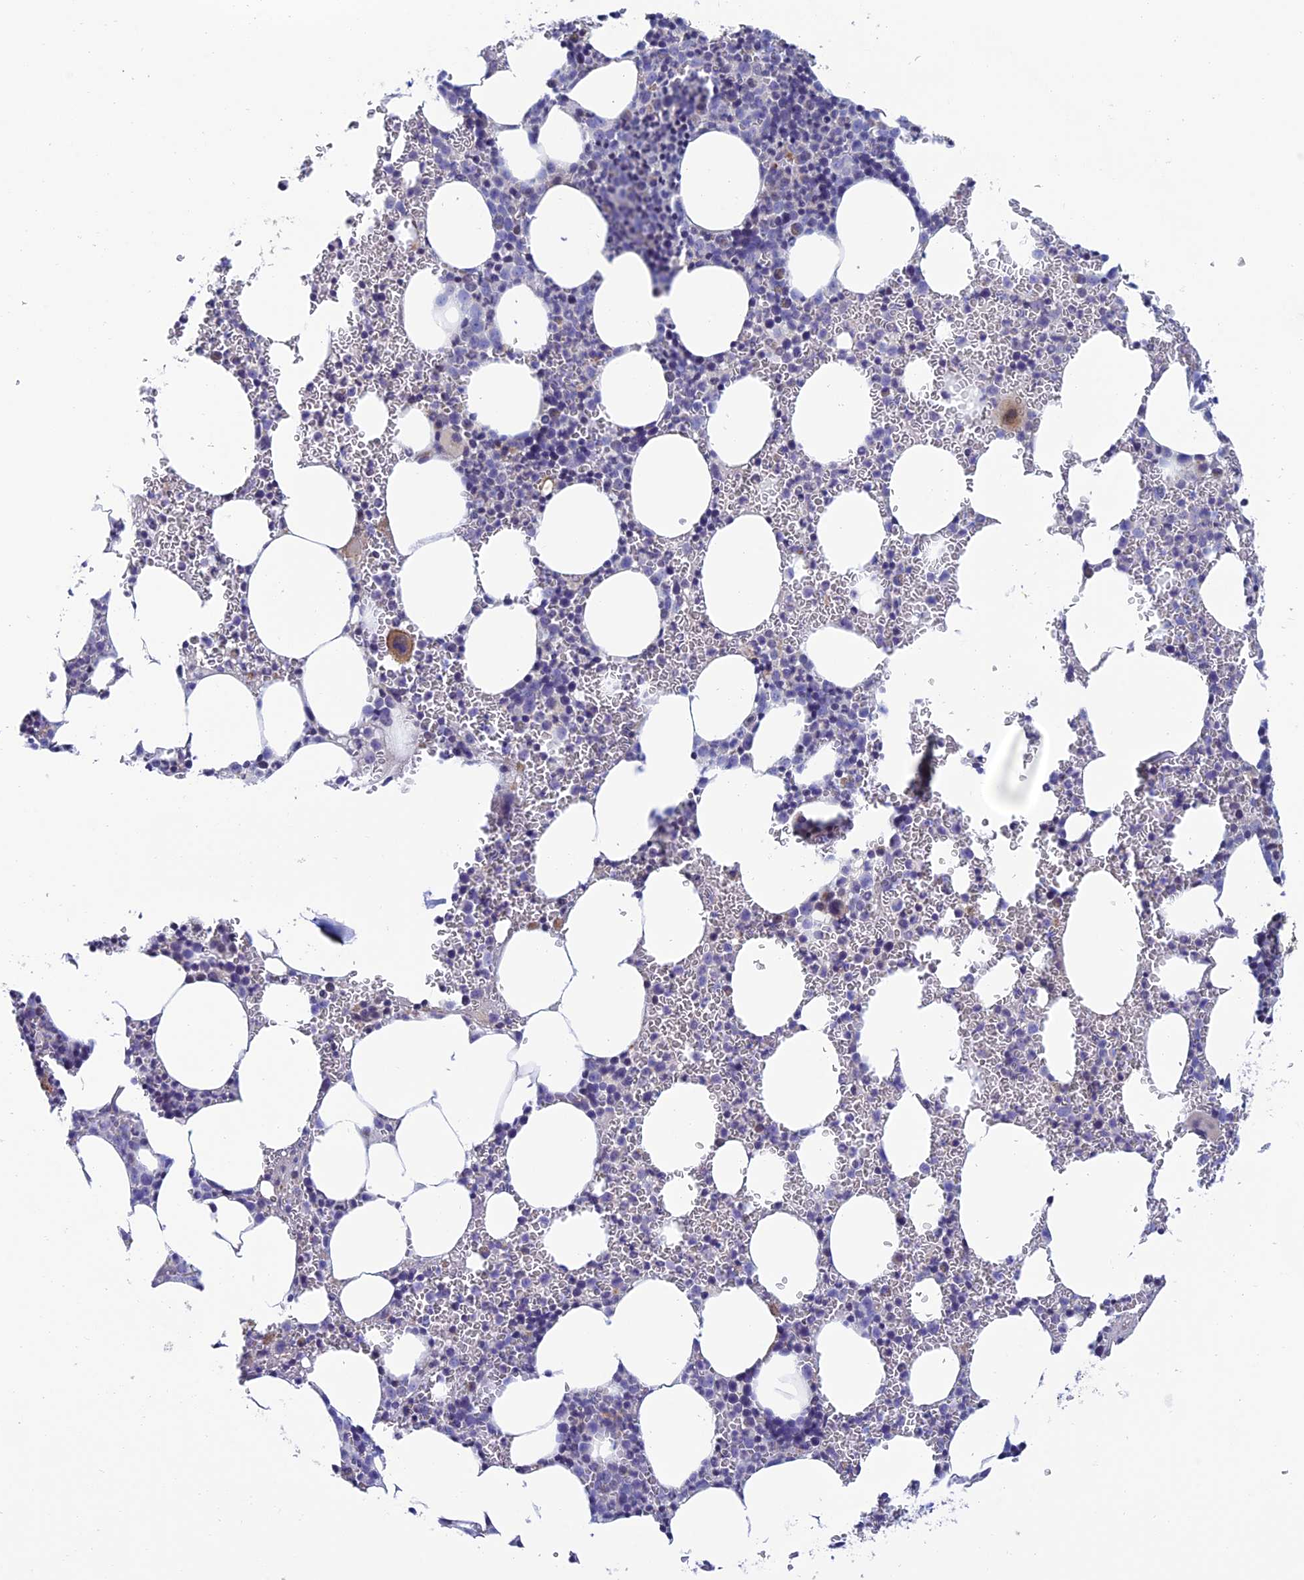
{"staining": {"intensity": "negative", "quantity": "none", "location": "none"}, "tissue": "bone marrow", "cell_type": "Hematopoietic cells", "image_type": "normal", "snomed": [{"axis": "morphology", "description": "Normal tissue, NOS"}, {"axis": "topography", "description": "Bone marrow"}], "caption": "Immunohistochemistry (IHC) histopathology image of normal bone marrow stained for a protein (brown), which reveals no positivity in hematopoietic cells. (DAB (3,3'-diaminobenzidine) immunohistochemistry (IHC) visualized using brightfield microscopy, high magnification).", "gene": "FAM178B", "patient": {"sex": "female", "age": 78}}